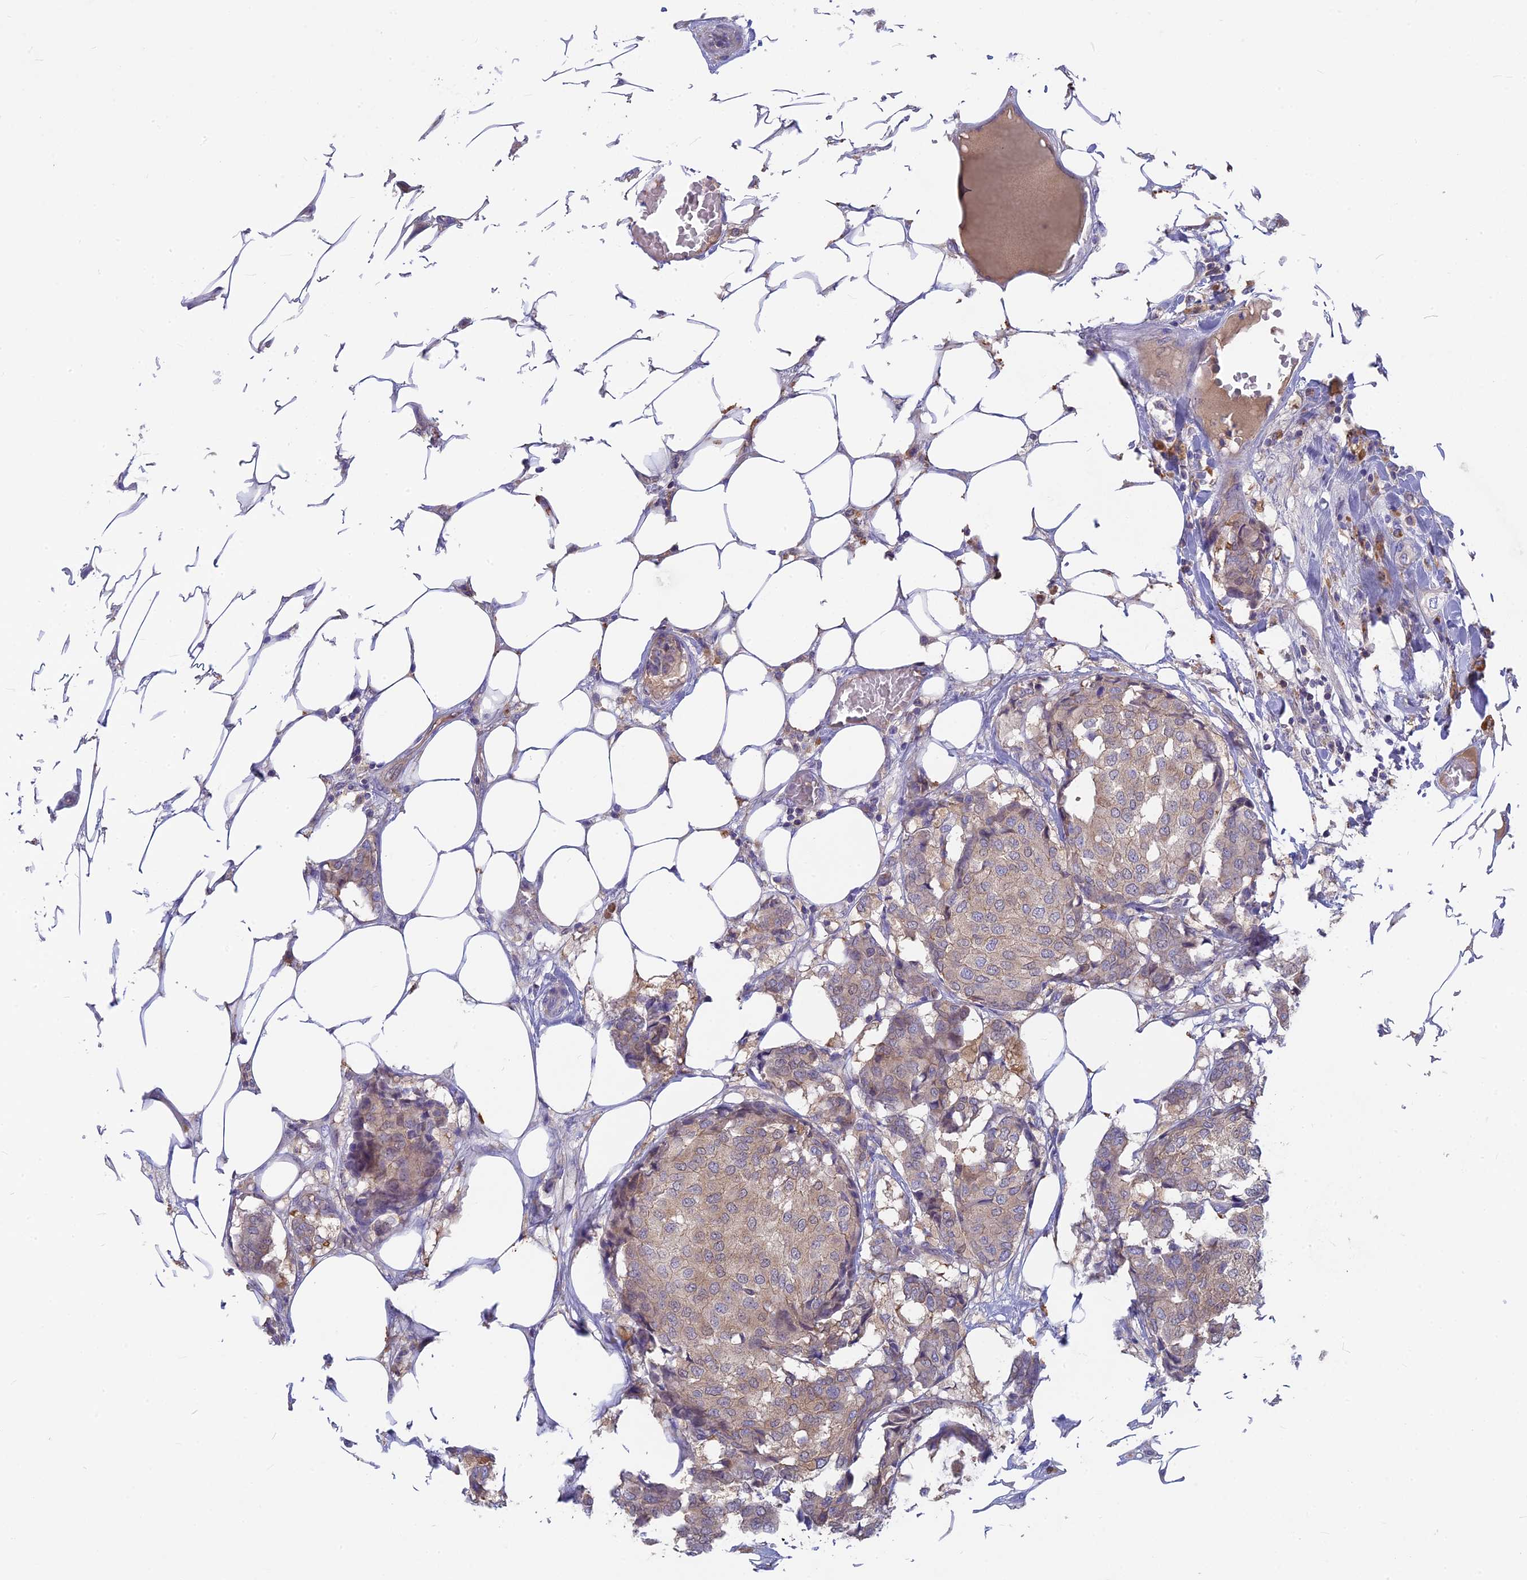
{"staining": {"intensity": "weak", "quantity": "25%-75%", "location": "cytoplasmic/membranous"}, "tissue": "breast cancer", "cell_type": "Tumor cells", "image_type": "cancer", "snomed": [{"axis": "morphology", "description": "Duct carcinoma"}, {"axis": "topography", "description": "Breast"}], "caption": "The immunohistochemical stain highlights weak cytoplasmic/membranous expression in tumor cells of infiltrating ductal carcinoma (breast) tissue.", "gene": "PZP", "patient": {"sex": "female", "age": 75}}